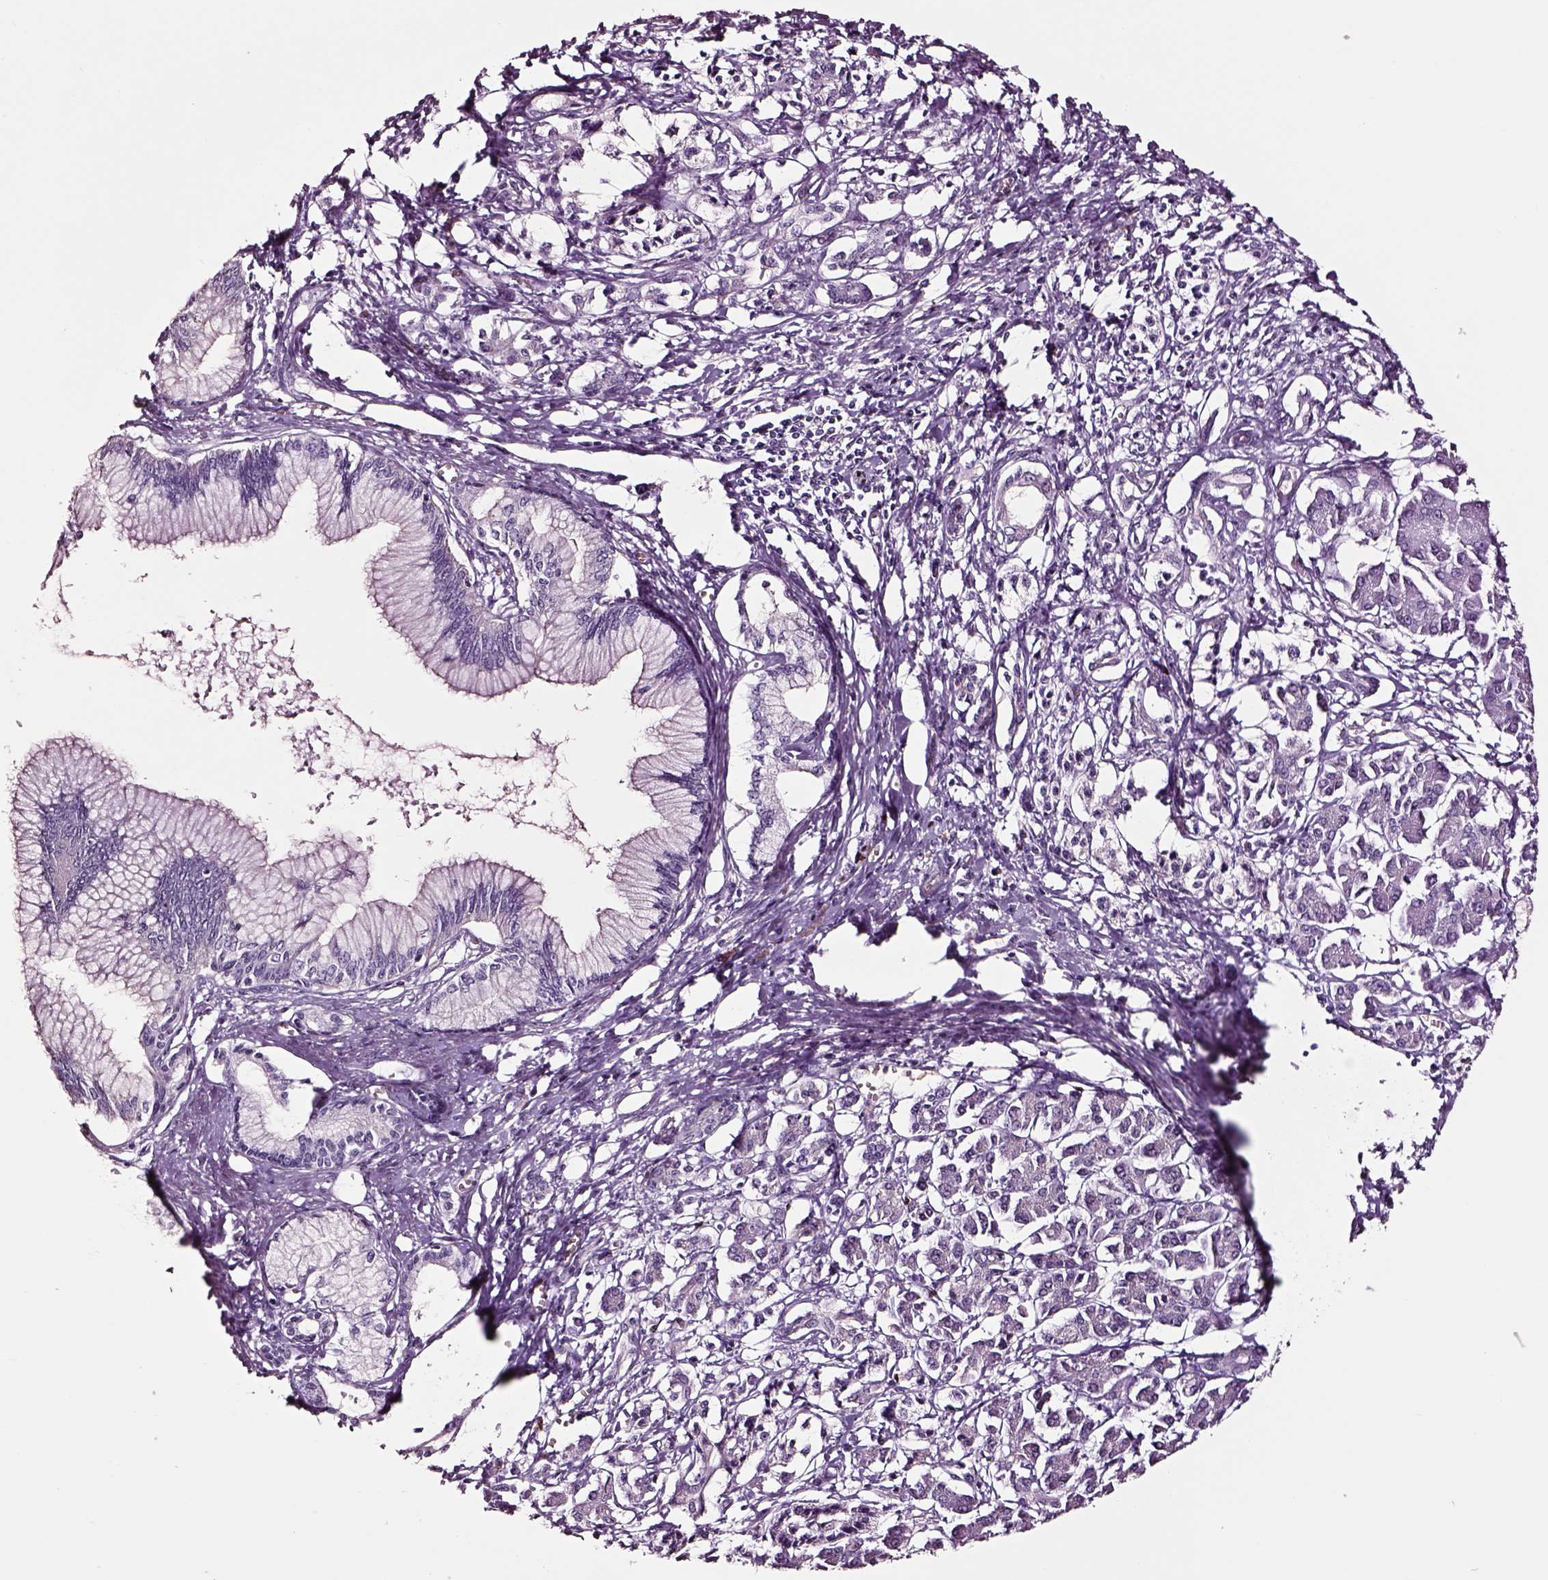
{"staining": {"intensity": "negative", "quantity": "none", "location": "none"}, "tissue": "pancreatic cancer", "cell_type": "Tumor cells", "image_type": "cancer", "snomed": [{"axis": "morphology", "description": "Adenocarcinoma, NOS"}, {"axis": "topography", "description": "Pancreas"}], "caption": "The histopathology image exhibits no significant positivity in tumor cells of pancreatic cancer (adenocarcinoma).", "gene": "SOX10", "patient": {"sex": "female", "age": 68}}